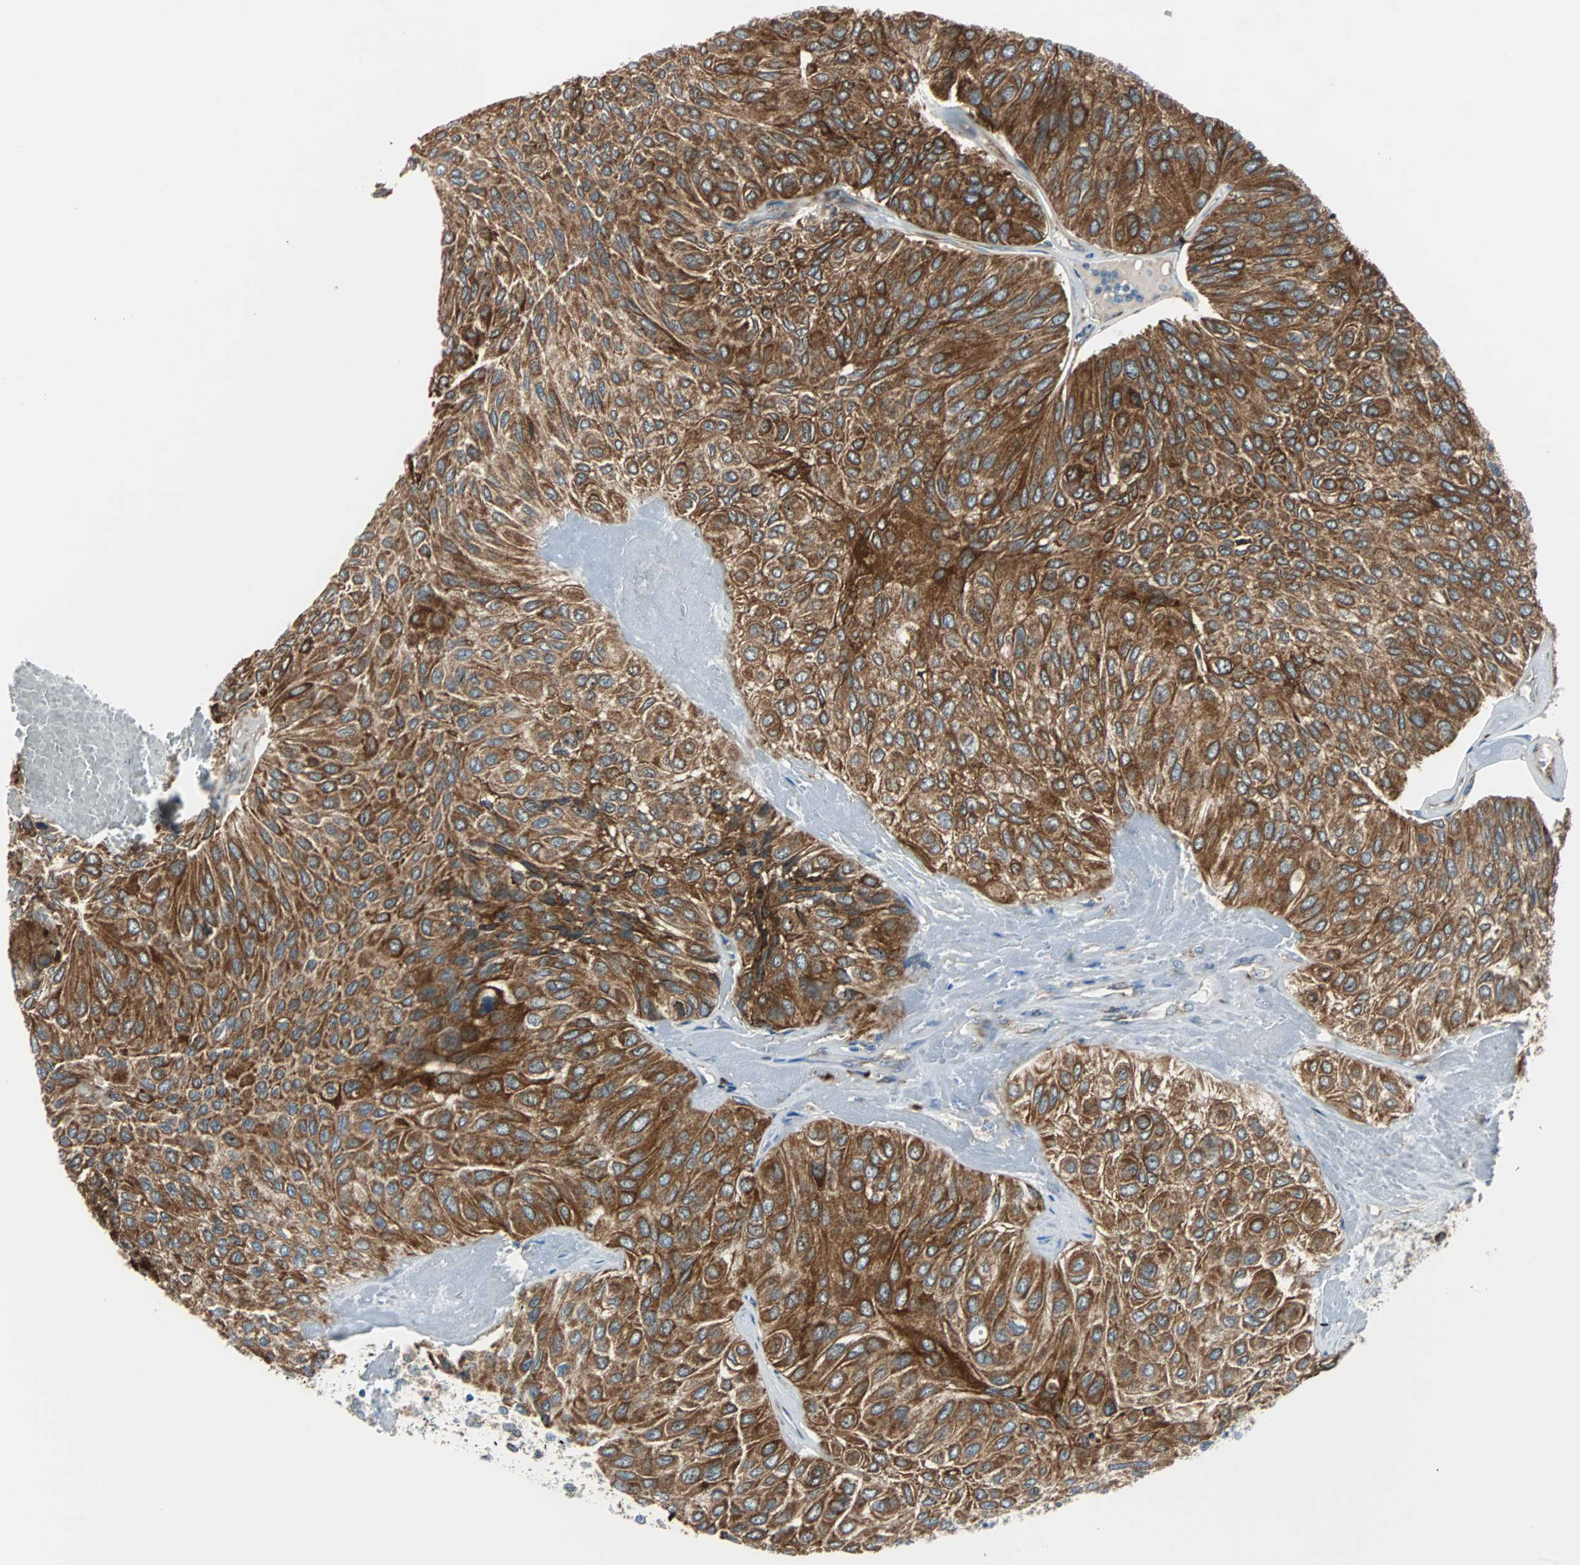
{"staining": {"intensity": "strong", "quantity": ">75%", "location": "cytoplasmic/membranous"}, "tissue": "urothelial cancer", "cell_type": "Tumor cells", "image_type": "cancer", "snomed": [{"axis": "morphology", "description": "Urothelial carcinoma, High grade"}, {"axis": "topography", "description": "Urinary bladder"}], "caption": "Brown immunohistochemical staining in high-grade urothelial carcinoma exhibits strong cytoplasmic/membranous positivity in about >75% of tumor cells. The protein of interest is stained brown, and the nuclei are stained in blue (DAB (3,3'-diaminobenzidine) IHC with brightfield microscopy, high magnification).", "gene": "PDIA4", "patient": {"sex": "male", "age": 66}}